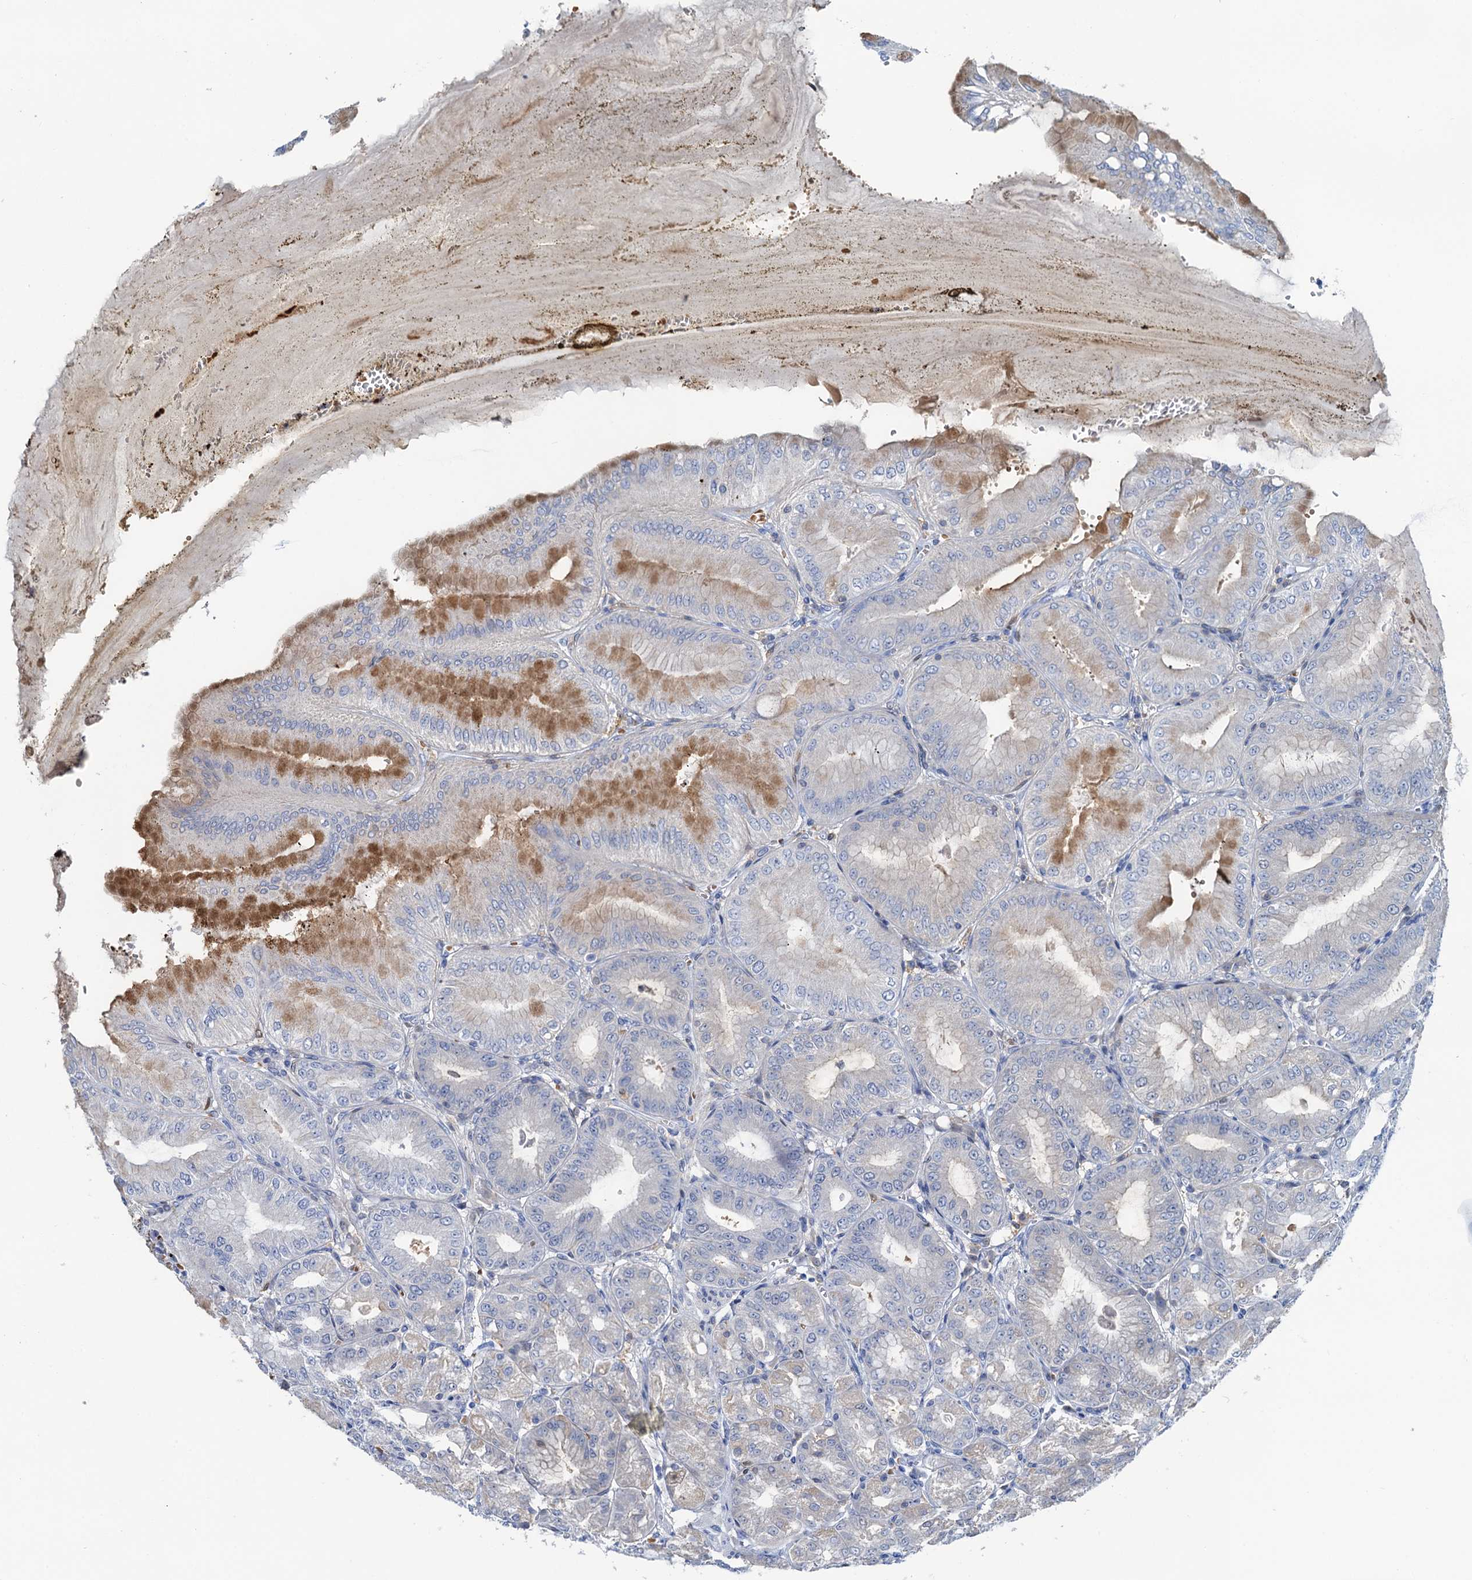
{"staining": {"intensity": "moderate", "quantity": "<25%", "location": "cytoplasmic/membranous"}, "tissue": "stomach", "cell_type": "Glandular cells", "image_type": "normal", "snomed": [{"axis": "morphology", "description": "Normal tissue, NOS"}, {"axis": "topography", "description": "Stomach, lower"}], "caption": "Immunohistochemistry histopathology image of benign stomach: stomach stained using immunohistochemistry reveals low levels of moderate protein expression localized specifically in the cytoplasmic/membranous of glandular cells, appearing as a cytoplasmic/membranous brown color.", "gene": "FAH", "patient": {"sex": "male", "age": 71}}